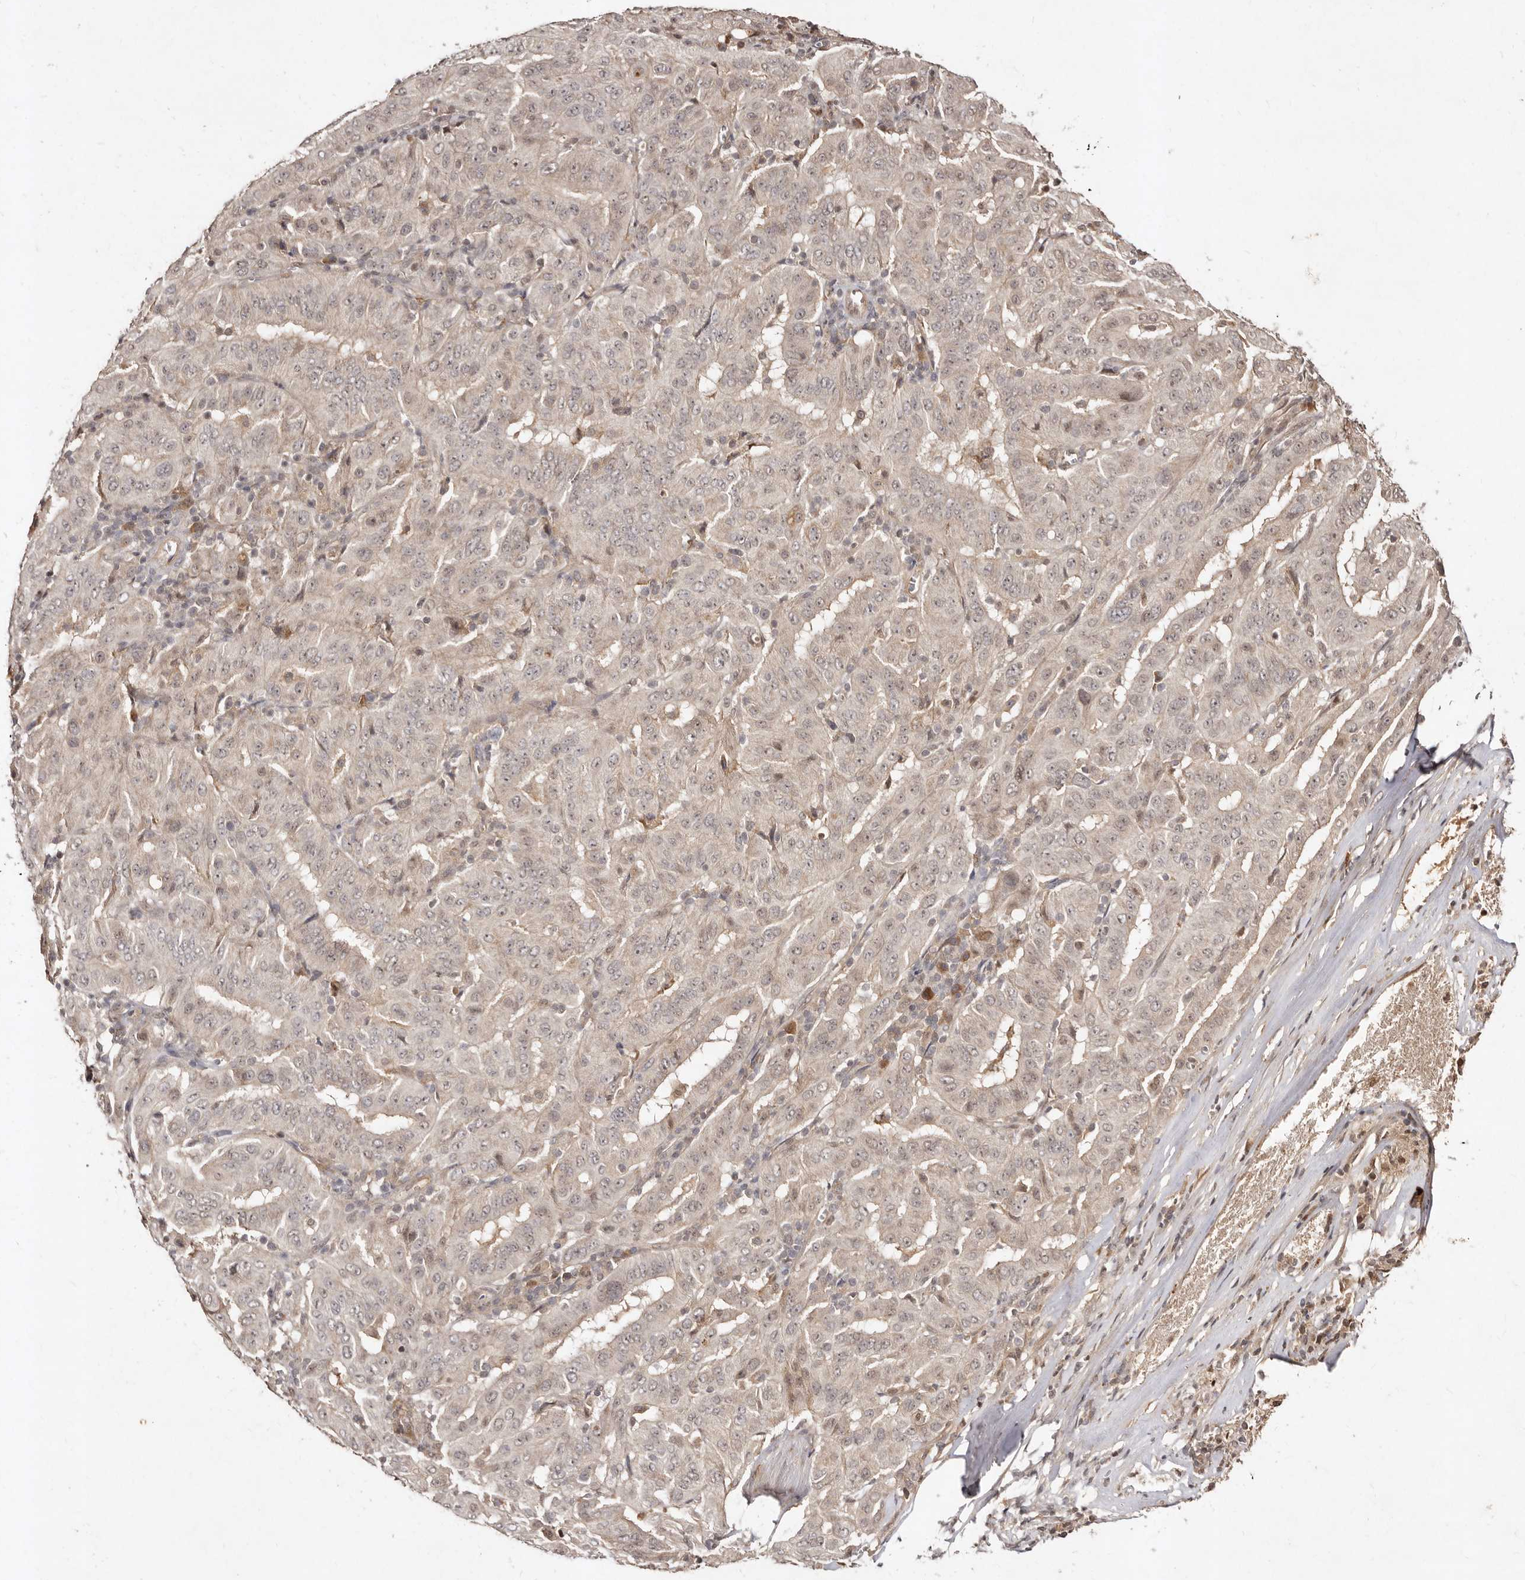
{"staining": {"intensity": "weak", "quantity": "<25%", "location": "nuclear"}, "tissue": "pancreatic cancer", "cell_type": "Tumor cells", "image_type": "cancer", "snomed": [{"axis": "morphology", "description": "Adenocarcinoma, NOS"}, {"axis": "topography", "description": "Pancreas"}], "caption": "This is an IHC histopathology image of human adenocarcinoma (pancreatic). There is no positivity in tumor cells.", "gene": "LCORL", "patient": {"sex": "male", "age": 63}}